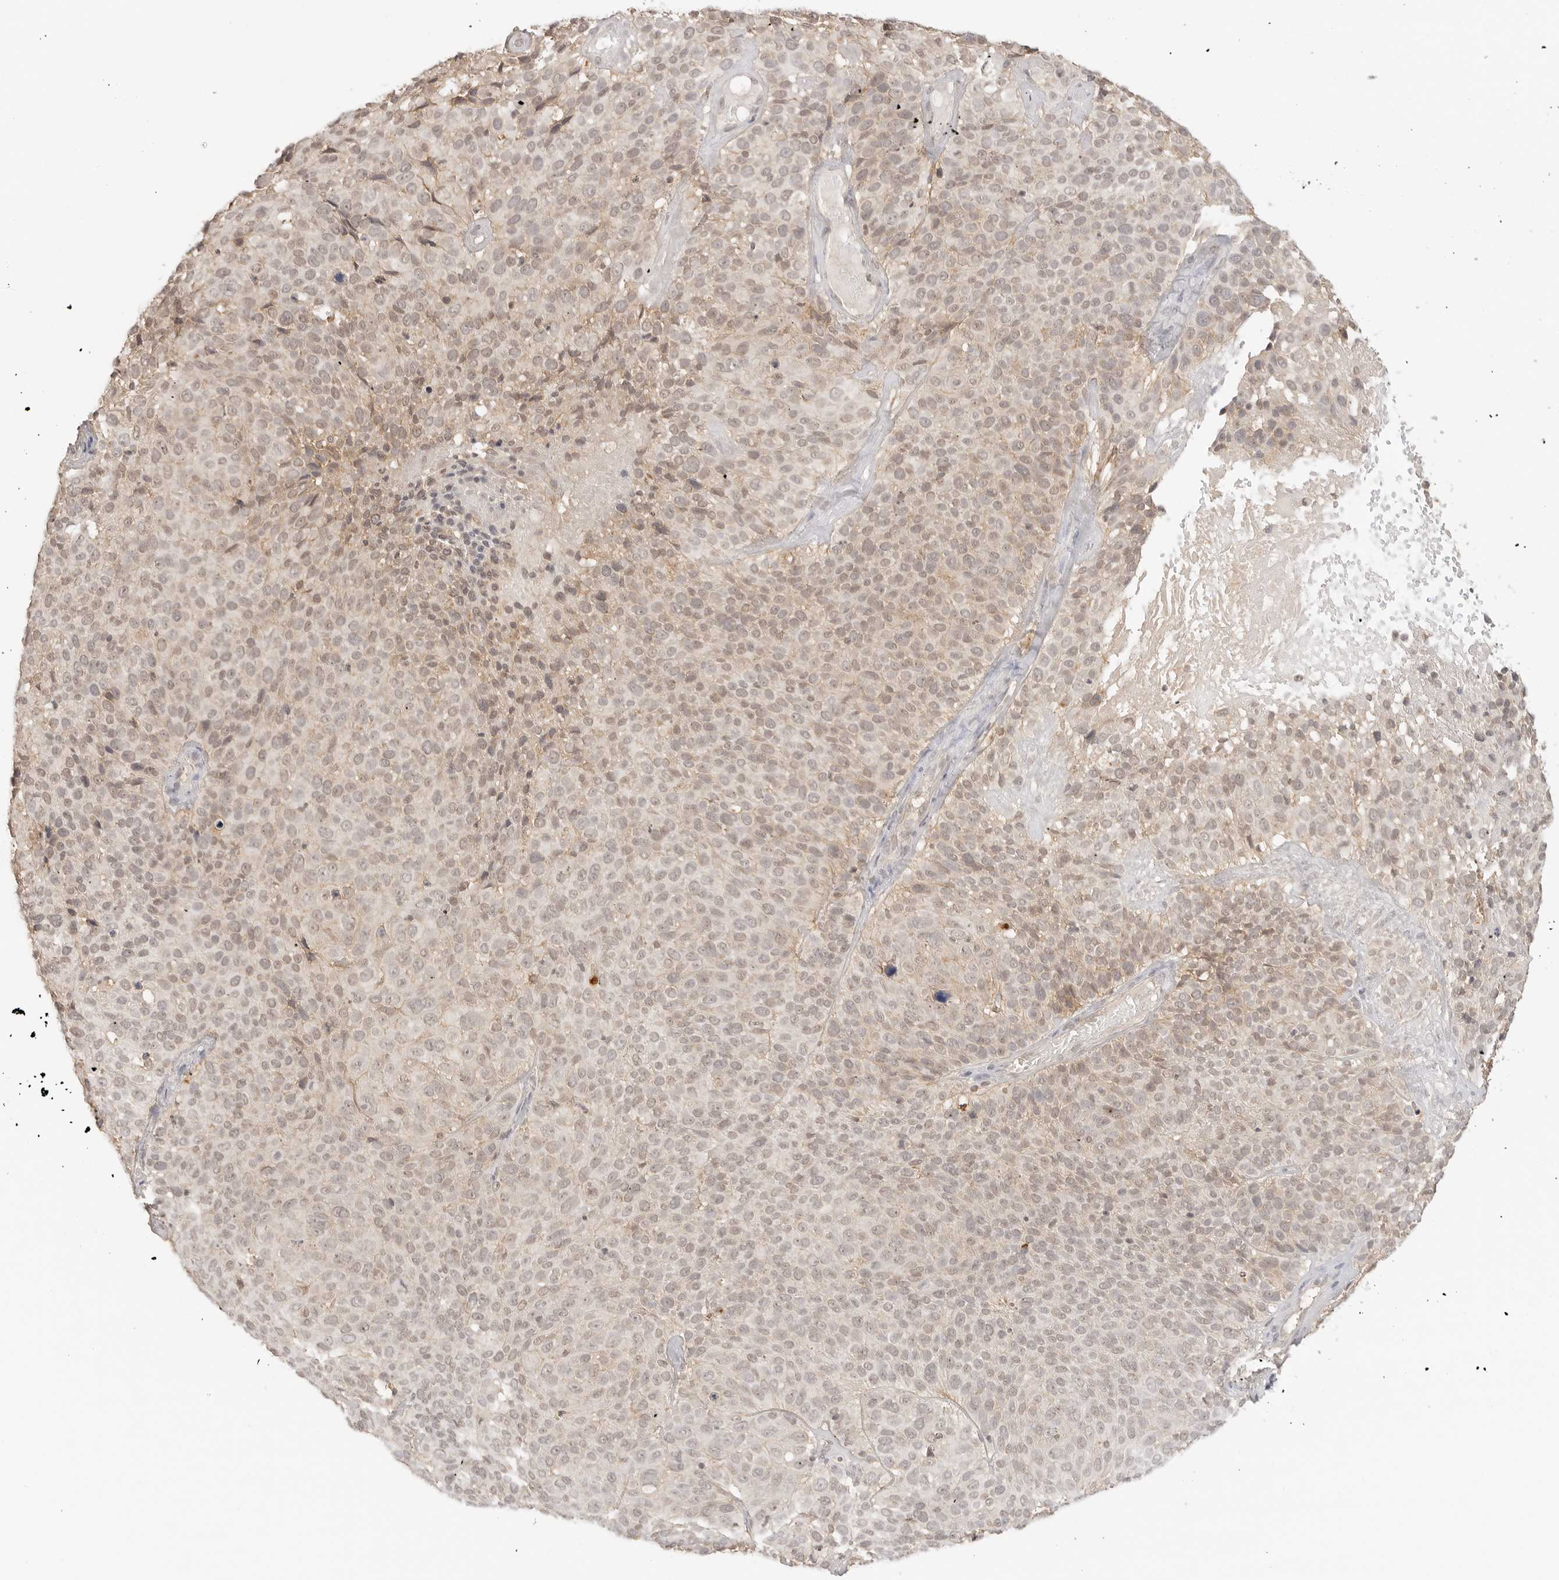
{"staining": {"intensity": "weak", "quantity": ">75%", "location": "cytoplasmic/membranous"}, "tissue": "cervical cancer", "cell_type": "Tumor cells", "image_type": "cancer", "snomed": [{"axis": "morphology", "description": "Squamous cell carcinoma, NOS"}, {"axis": "topography", "description": "Cervix"}], "caption": "Immunohistochemical staining of human cervical cancer (squamous cell carcinoma) reveals low levels of weak cytoplasmic/membranous protein expression in about >75% of tumor cells. (Stains: DAB (3,3'-diaminobenzidine) in brown, nuclei in blue, Microscopy: brightfield microscopy at high magnification).", "gene": "EPHA1", "patient": {"sex": "female", "age": 74}}